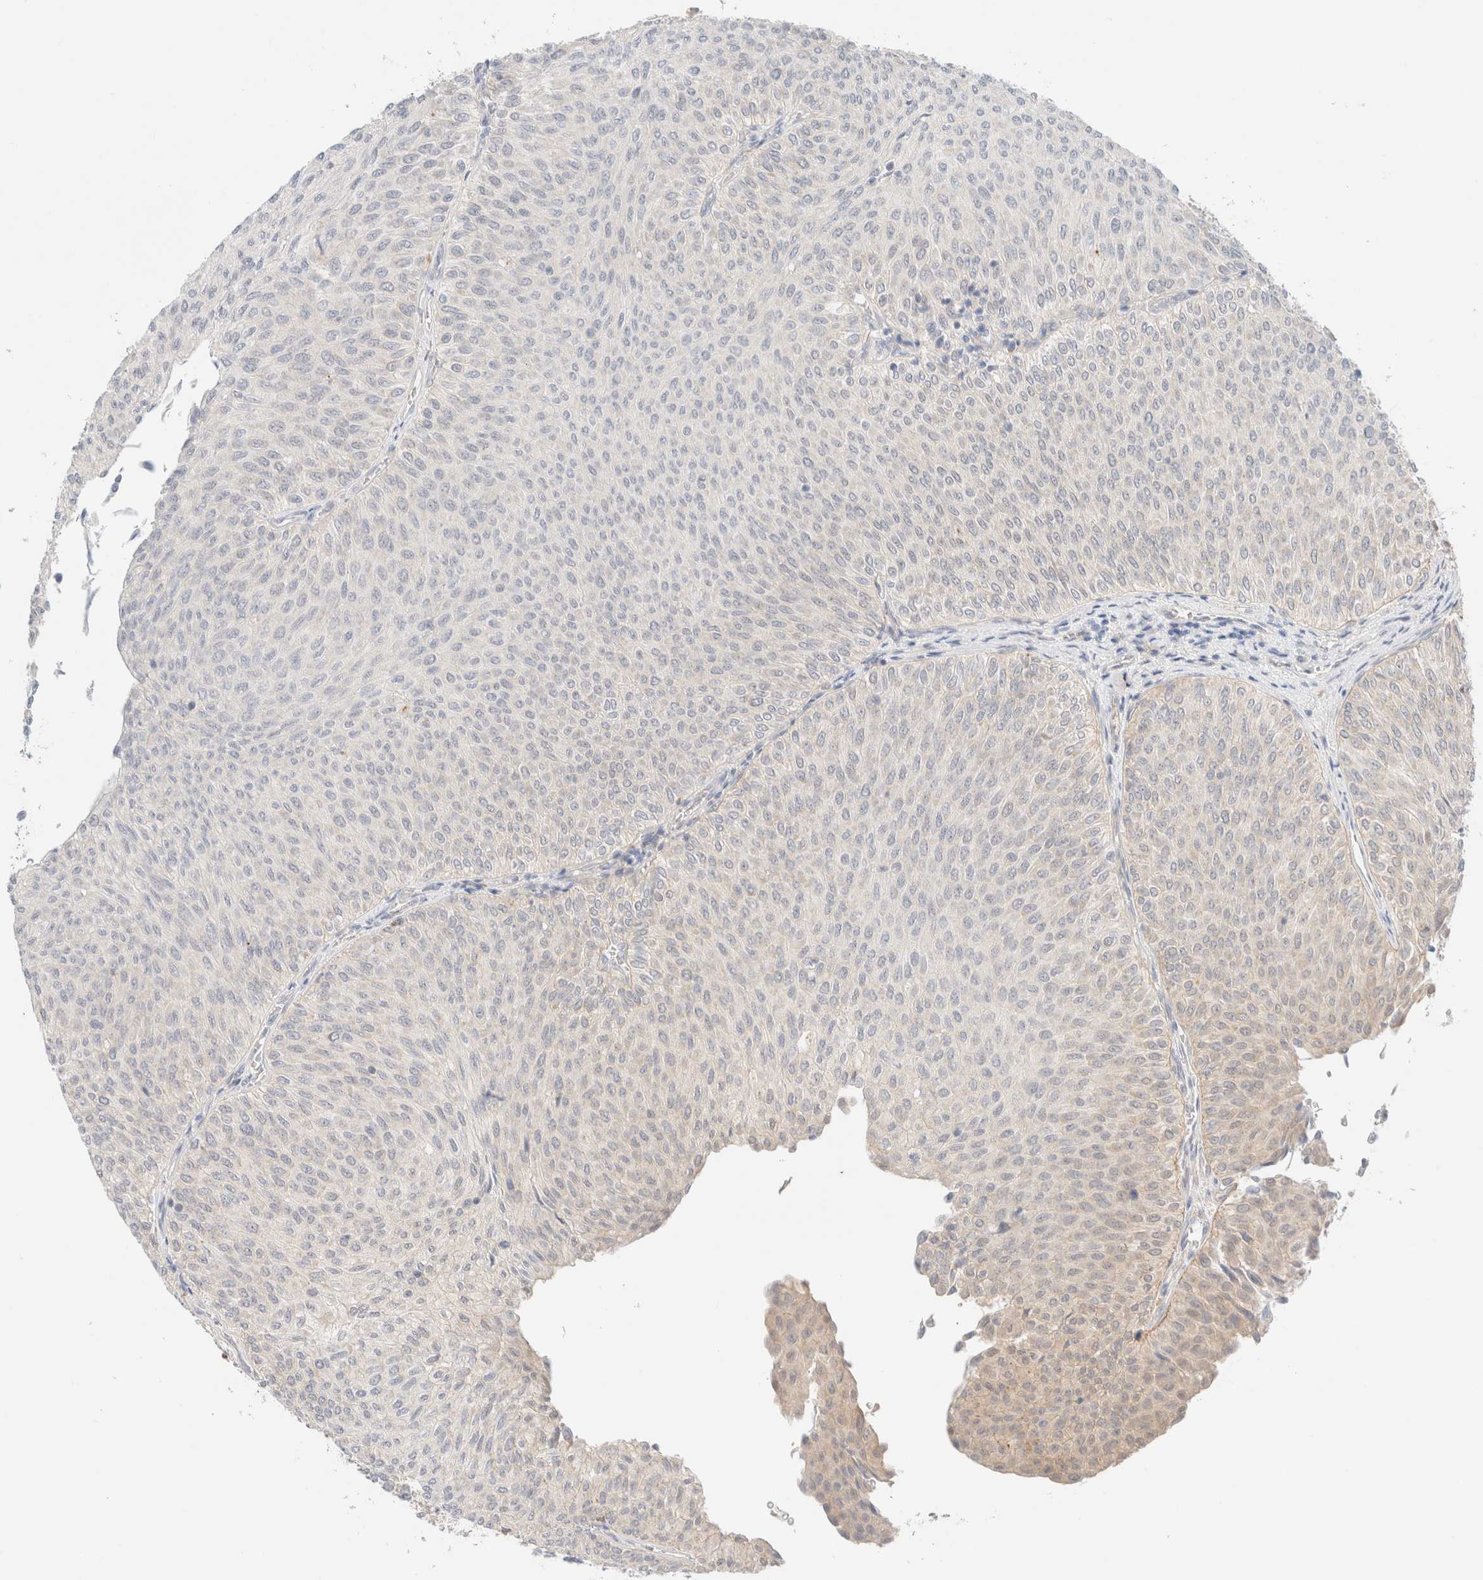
{"staining": {"intensity": "negative", "quantity": "none", "location": "none"}, "tissue": "urothelial cancer", "cell_type": "Tumor cells", "image_type": "cancer", "snomed": [{"axis": "morphology", "description": "Urothelial carcinoma, Low grade"}, {"axis": "topography", "description": "Urinary bladder"}], "caption": "Low-grade urothelial carcinoma was stained to show a protein in brown. There is no significant positivity in tumor cells.", "gene": "UNC13B", "patient": {"sex": "male", "age": 78}}